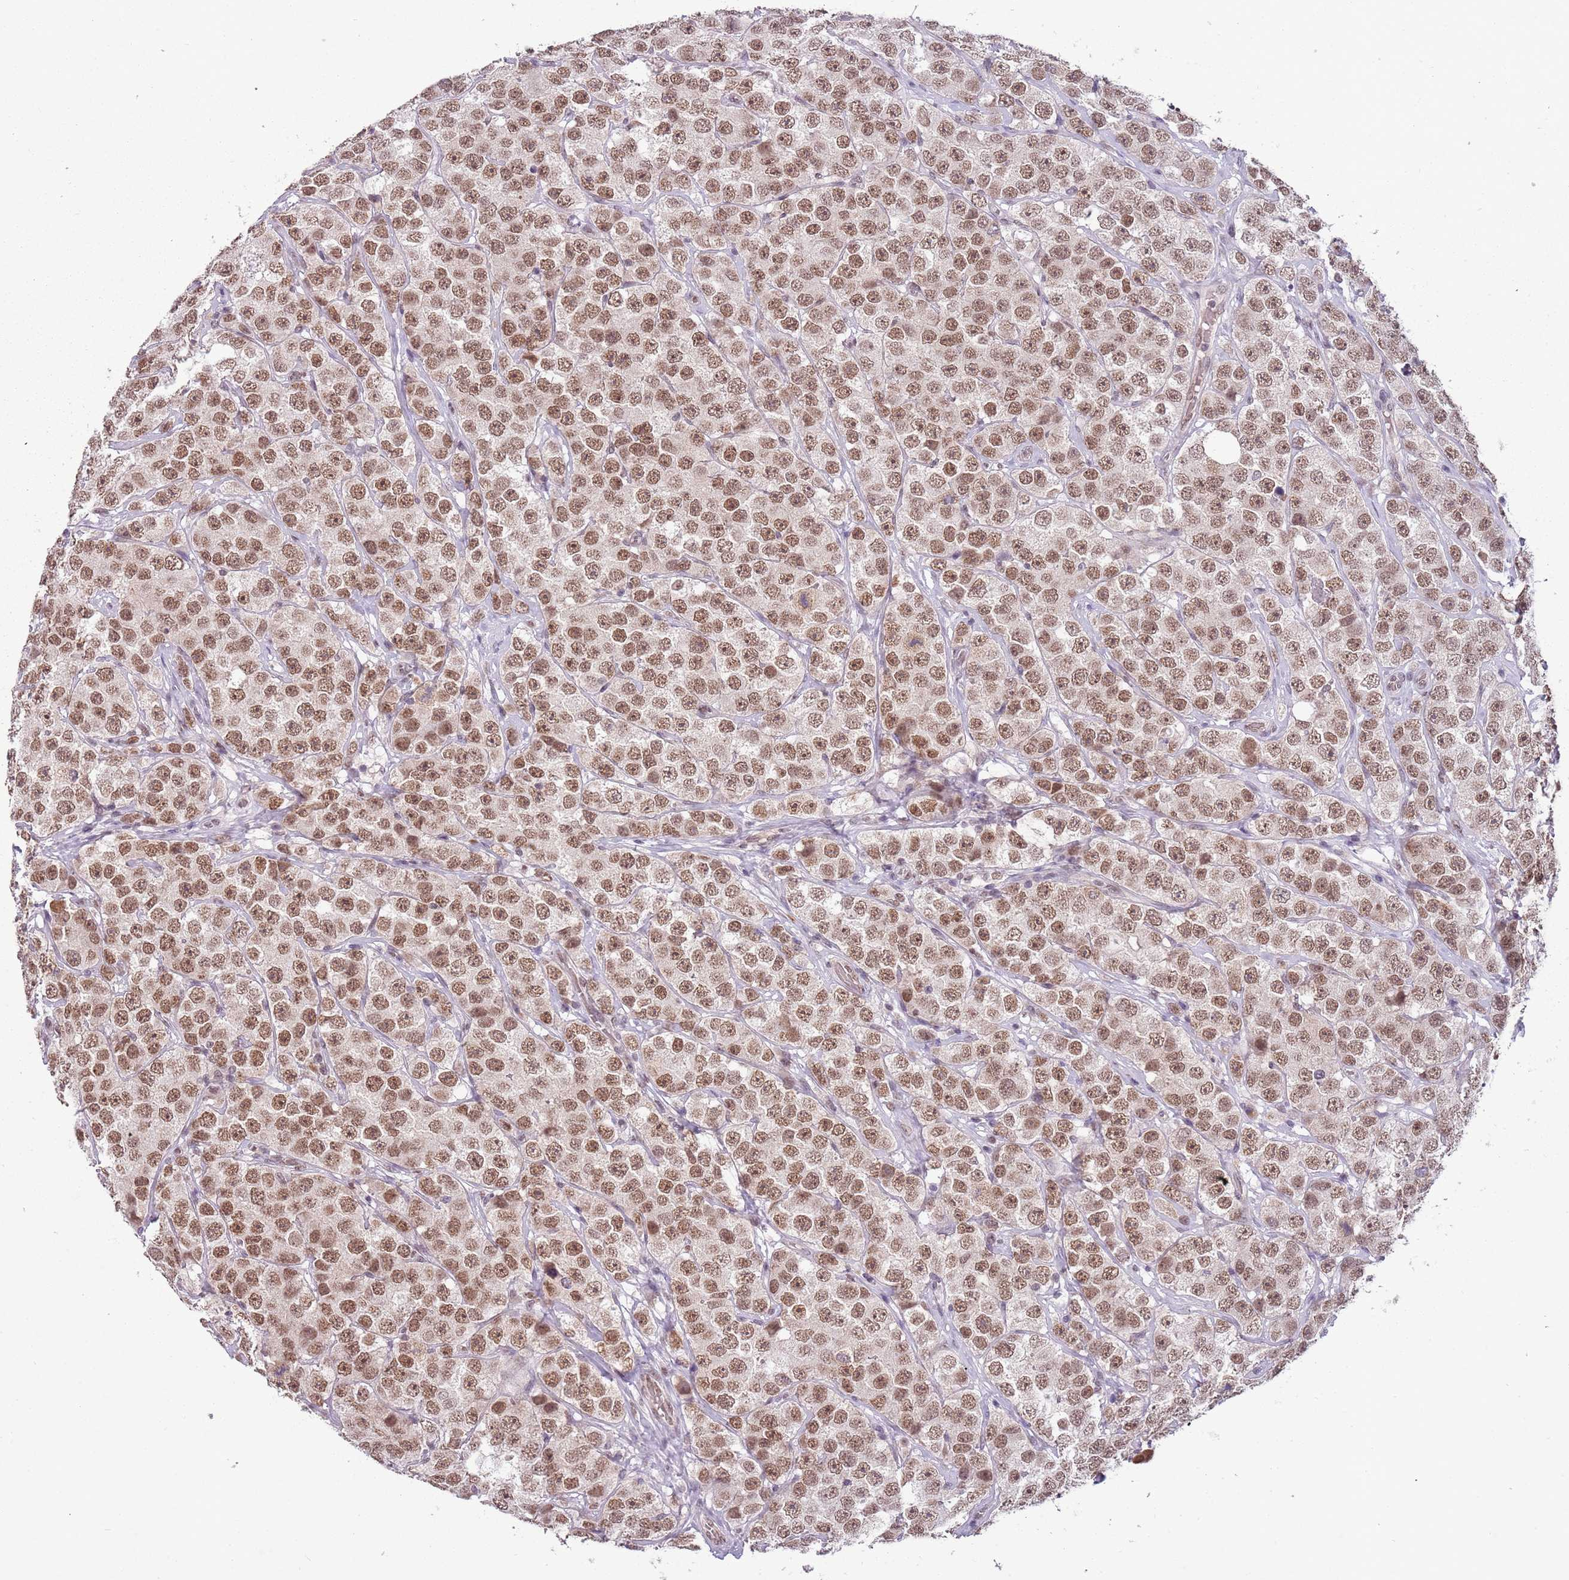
{"staining": {"intensity": "moderate", "quantity": ">75%", "location": "nuclear"}, "tissue": "testis cancer", "cell_type": "Tumor cells", "image_type": "cancer", "snomed": [{"axis": "morphology", "description": "Seminoma, NOS"}, {"axis": "topography", "description": "Testis"}], "caption": "Tumor cells display moderate nuclear expression in approximately >75% of cells in testis cancer.", "gene": "FAM120AOS", "patient": {"sex": "male", "age": 28}}